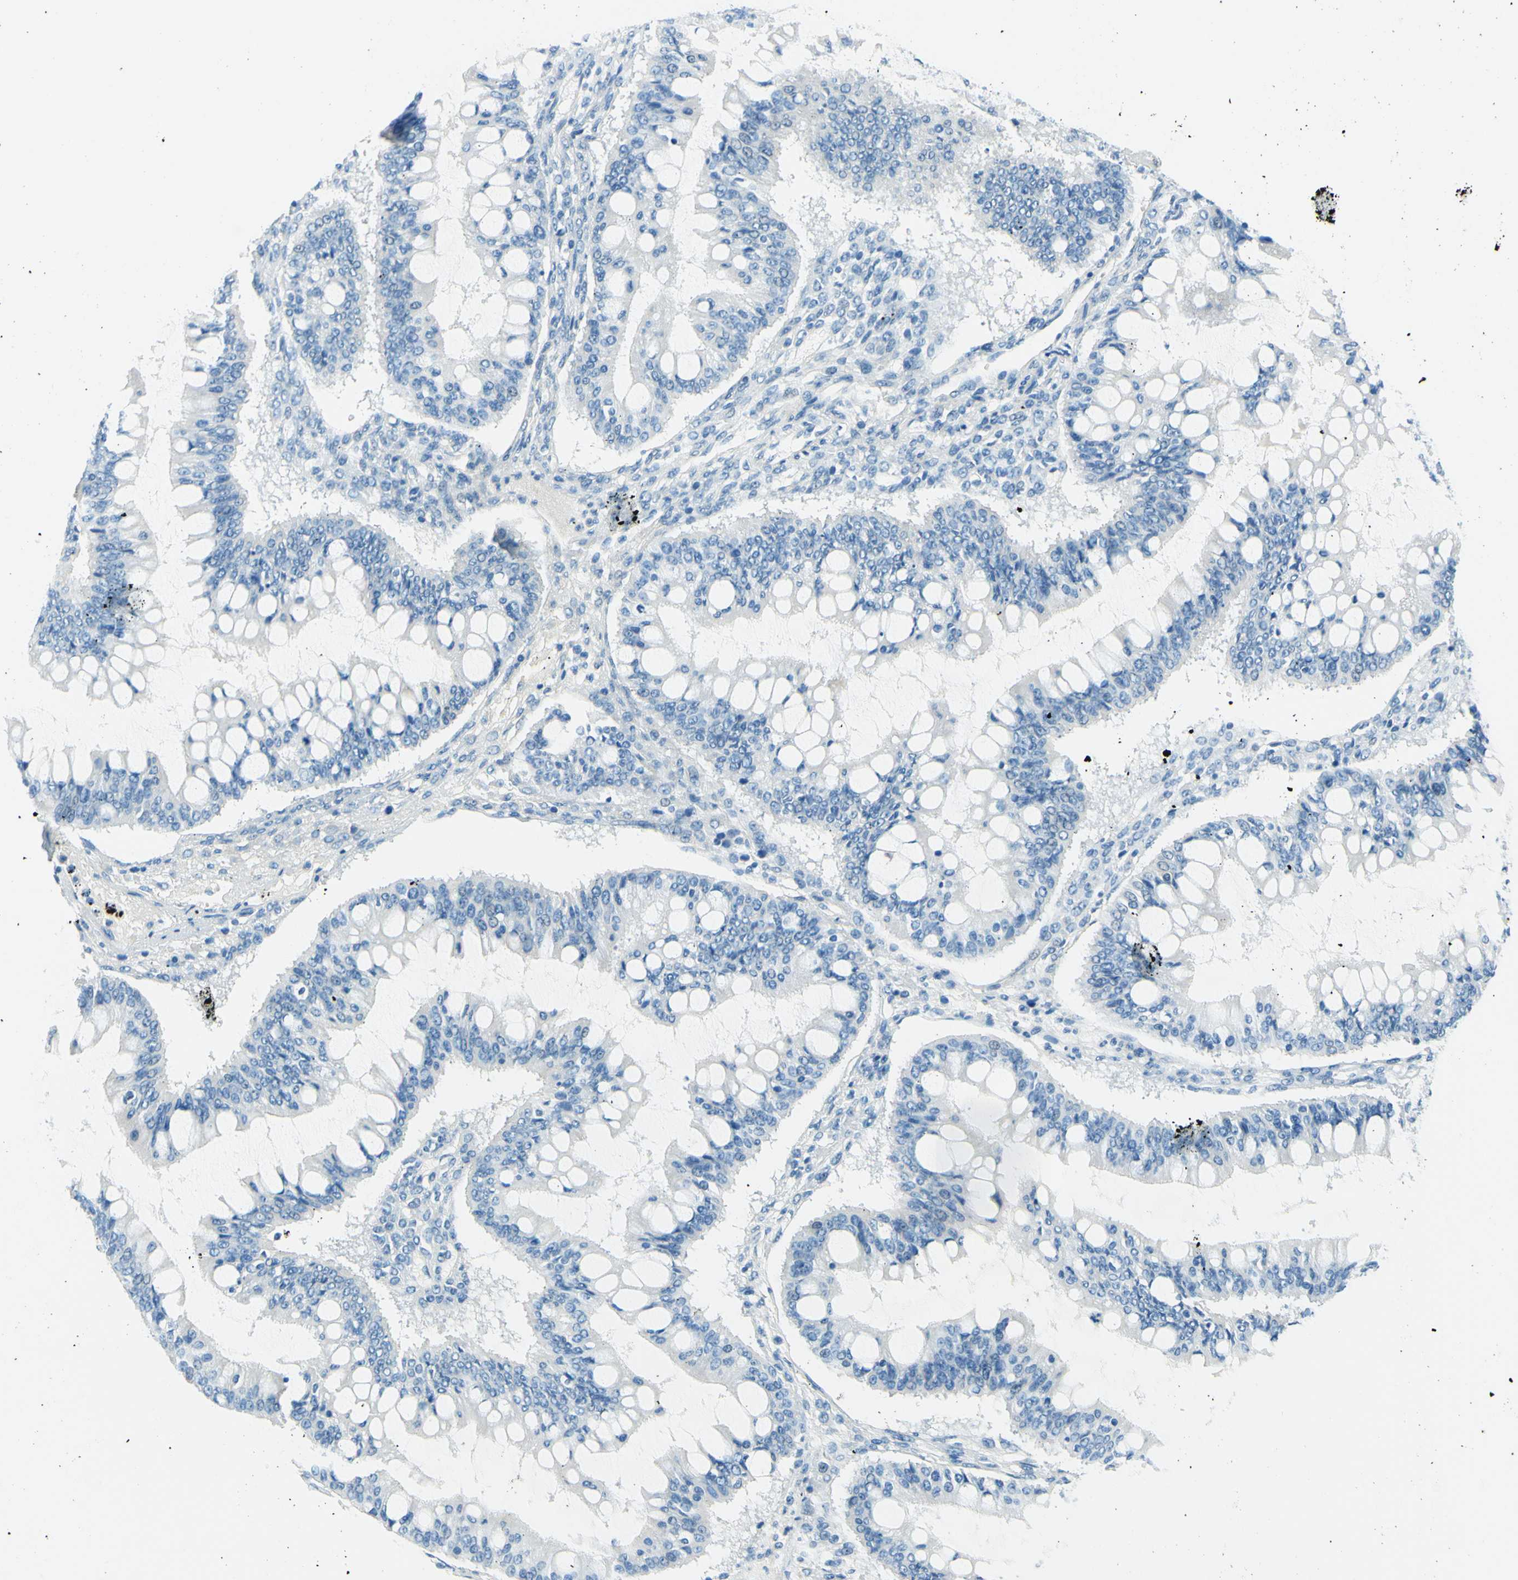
{"staining": {"intensity": "negative", "quantity": "none", "location": "none"}, "tissue": "ovarian cancer", "cell_type": "Tumor cells", "image_type": "cancer", "snomed": [{"axis": "morphology", "description": "Cystadenocarcinoma, mucinous, NOS"}, {"axis": "topography", "description": "Ovary"}], "caption": "Mucinous cystadenocarcinoma (ovarian) was stained to show a protein in brown. There is no significant staining in tumor cells.", "gene": "PASD1", "patient": {"sex": "female", "age": 73}}